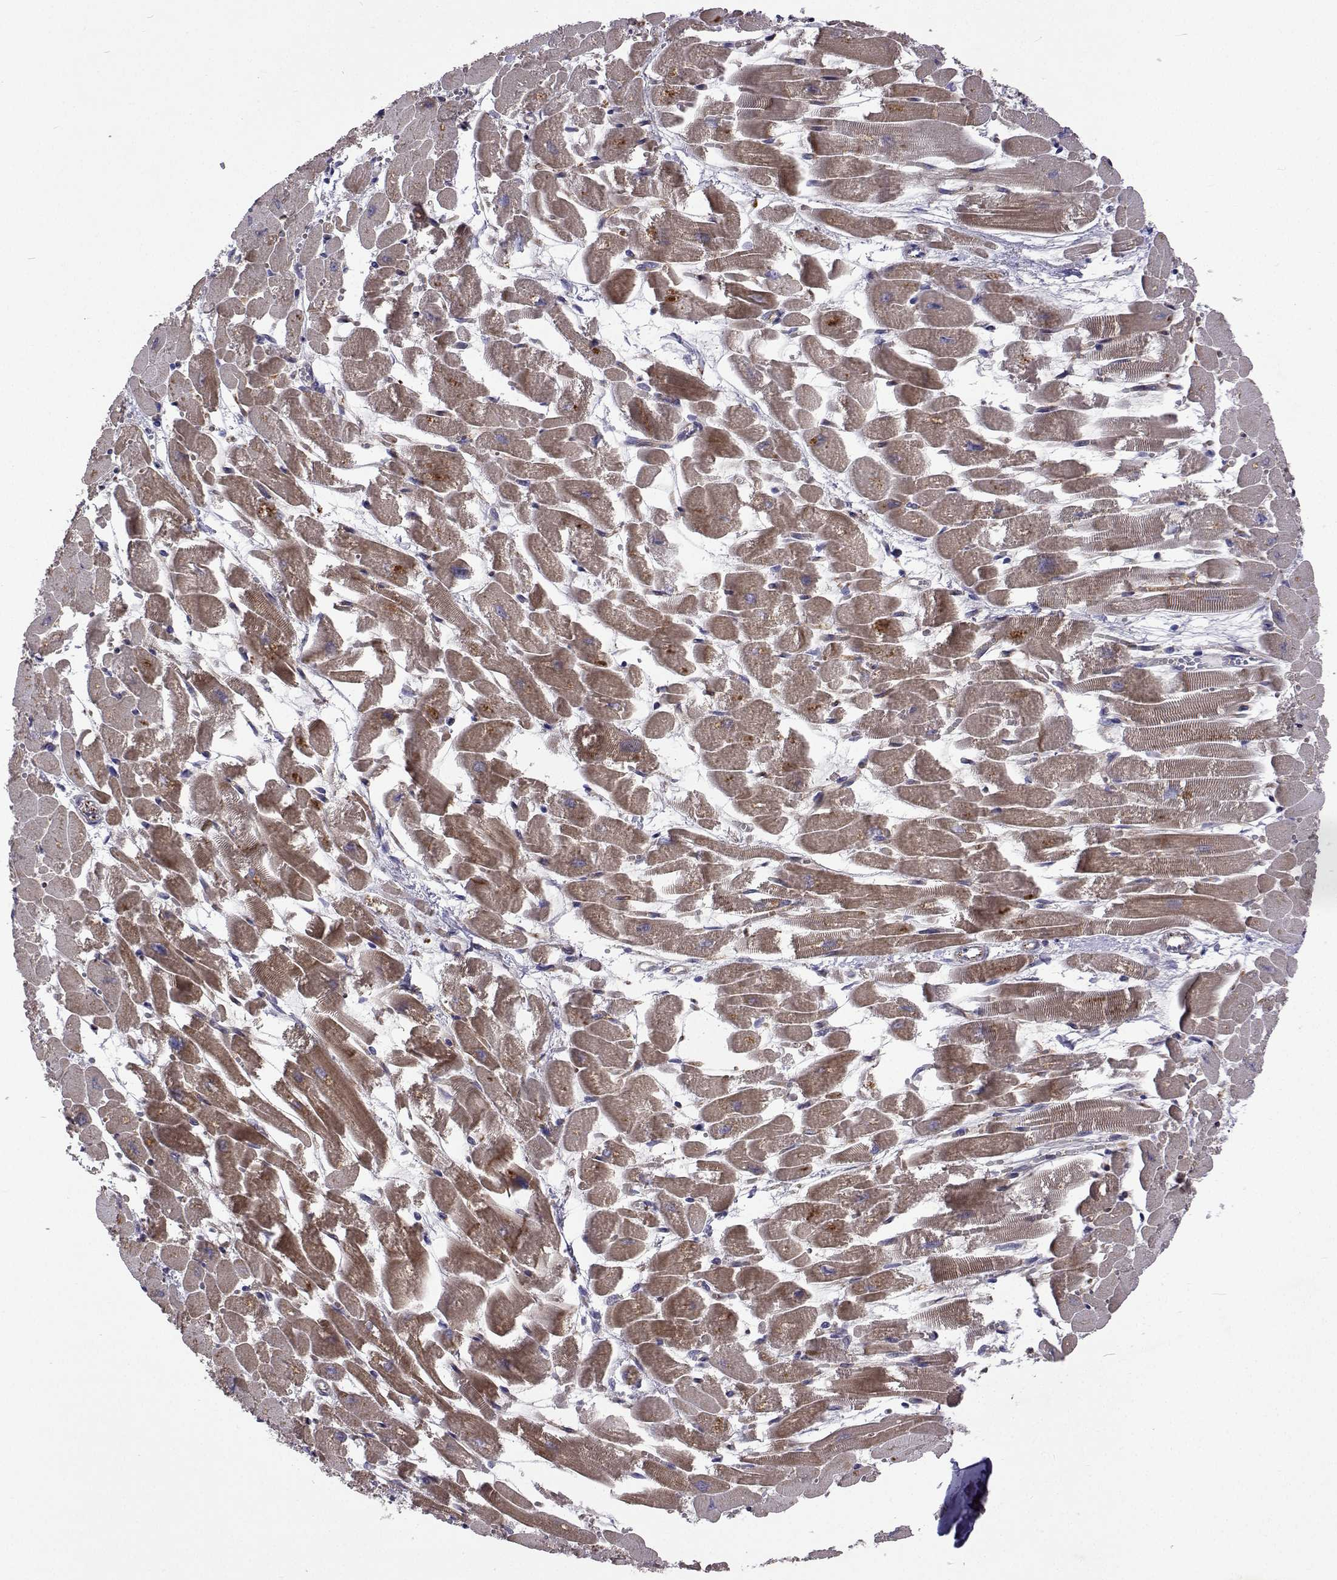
{"staining": {"intensity": "moderate", "quantity": ">75%", "location": "cytoplasmic/membranous"}, "tissue": "heart muscle", "cell_type": "Cardiomyocytes", "image_type": "normal", "snomed": [{"axis": "morphology", "description": "Normal tissue, NOS"}, {"axis": "topography", "description": "Heart"}], "caption": "Moderate cytoplasmic/membranous staining for a protein is identified in about >75% of cardiomyocytes of benign heart muscle using immunohistochemistry.", "gene": "DHTKD1", "patient": {"sex": "female", "age": 52}}